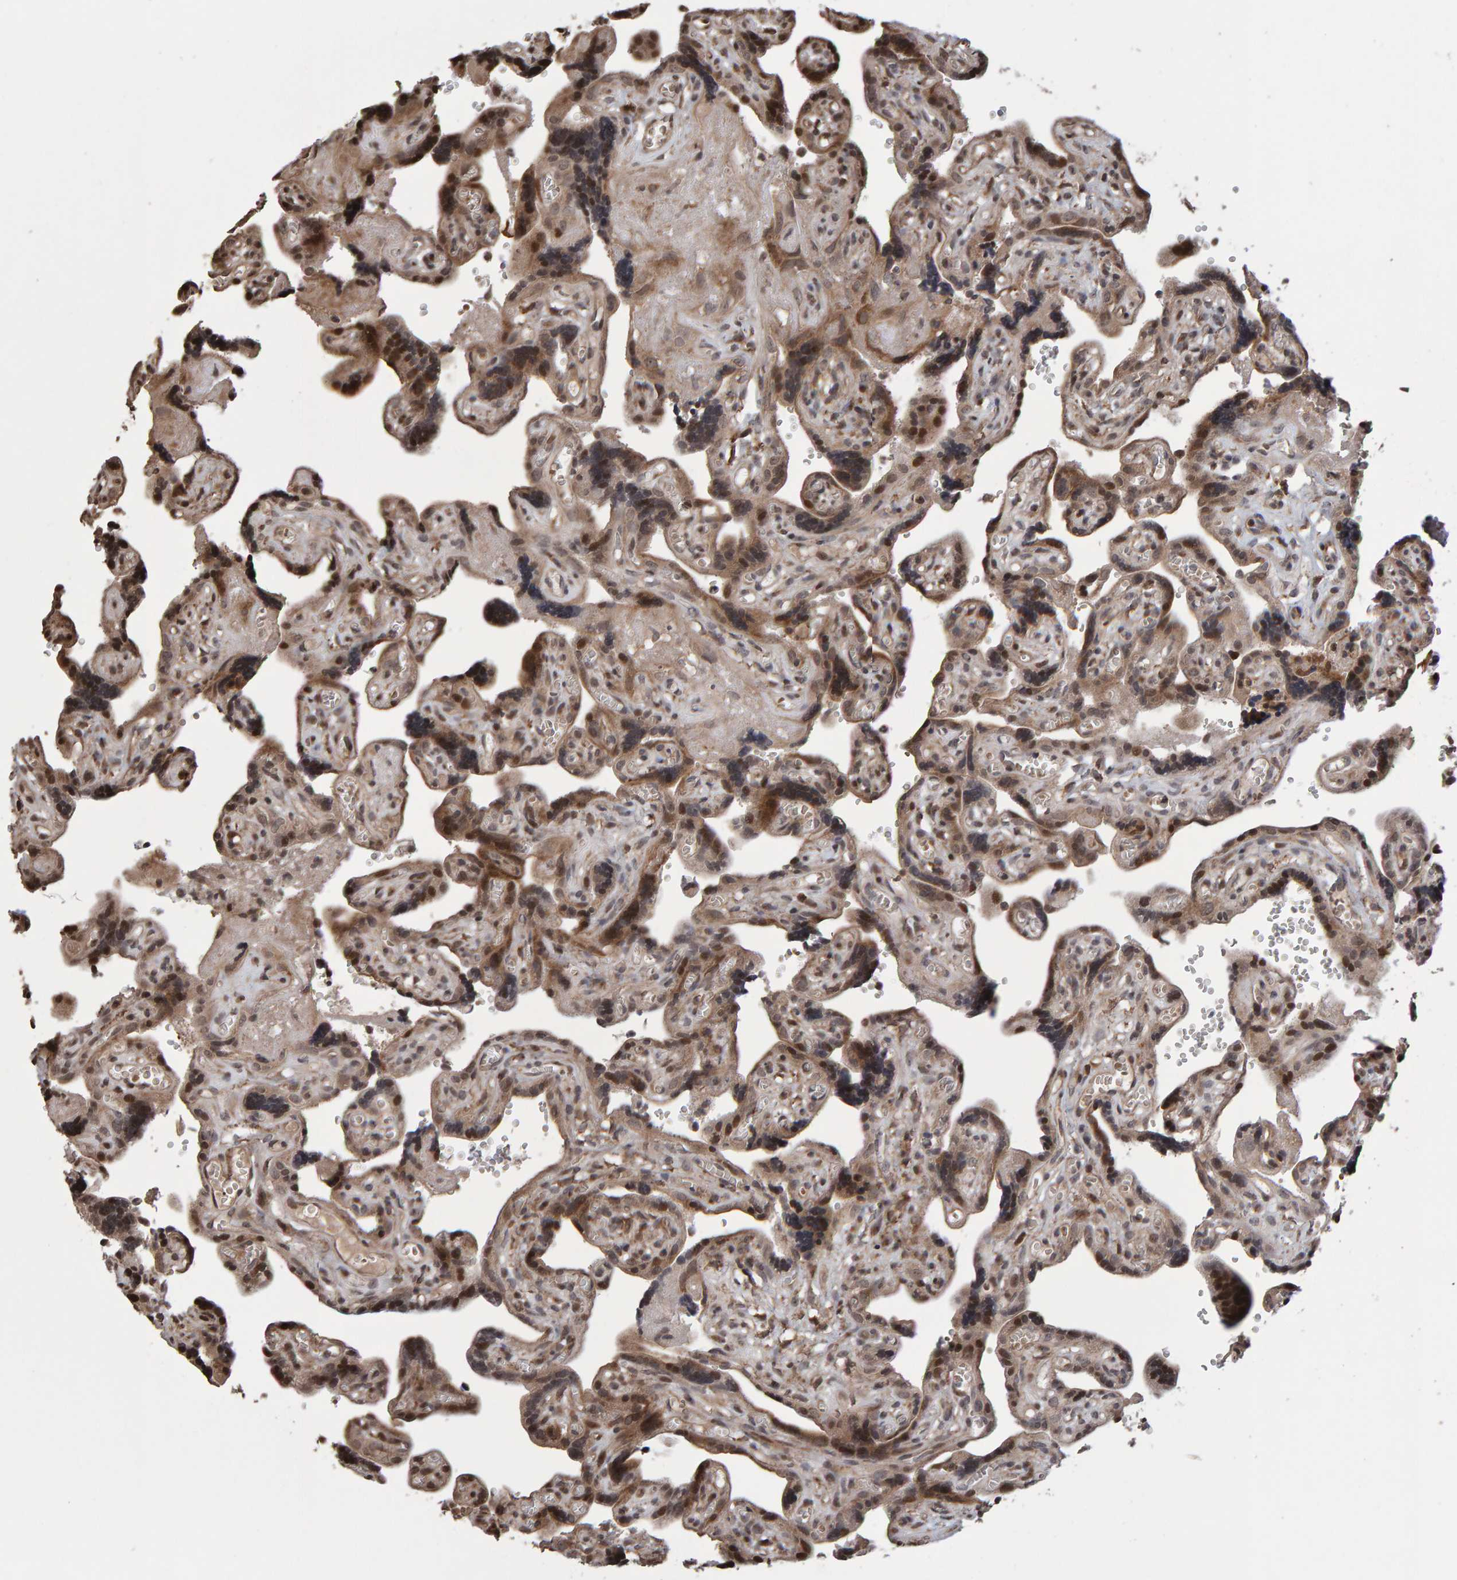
{"staining": {"intensity": "strong", "quantity": ">75%", "location": "cytoplasmic/membranous,nuclear"}, "tissue": "placenta", "cell_type": "Trophoblastic cells", "image_type": "normal", "snomed": [{"axis": "morphology", "description": "Normal tissue, NOS"}, {"axis": "topography", "description": "Placenta"}], "caption": "Protein expression analysis of benign placenta demonstrates strong cytoplasmic/membranous,nuclear expression in approximately >75% of trophoblastic cells.", "gene": "PECR", "patient": {"sex": "female", "age": 30}}